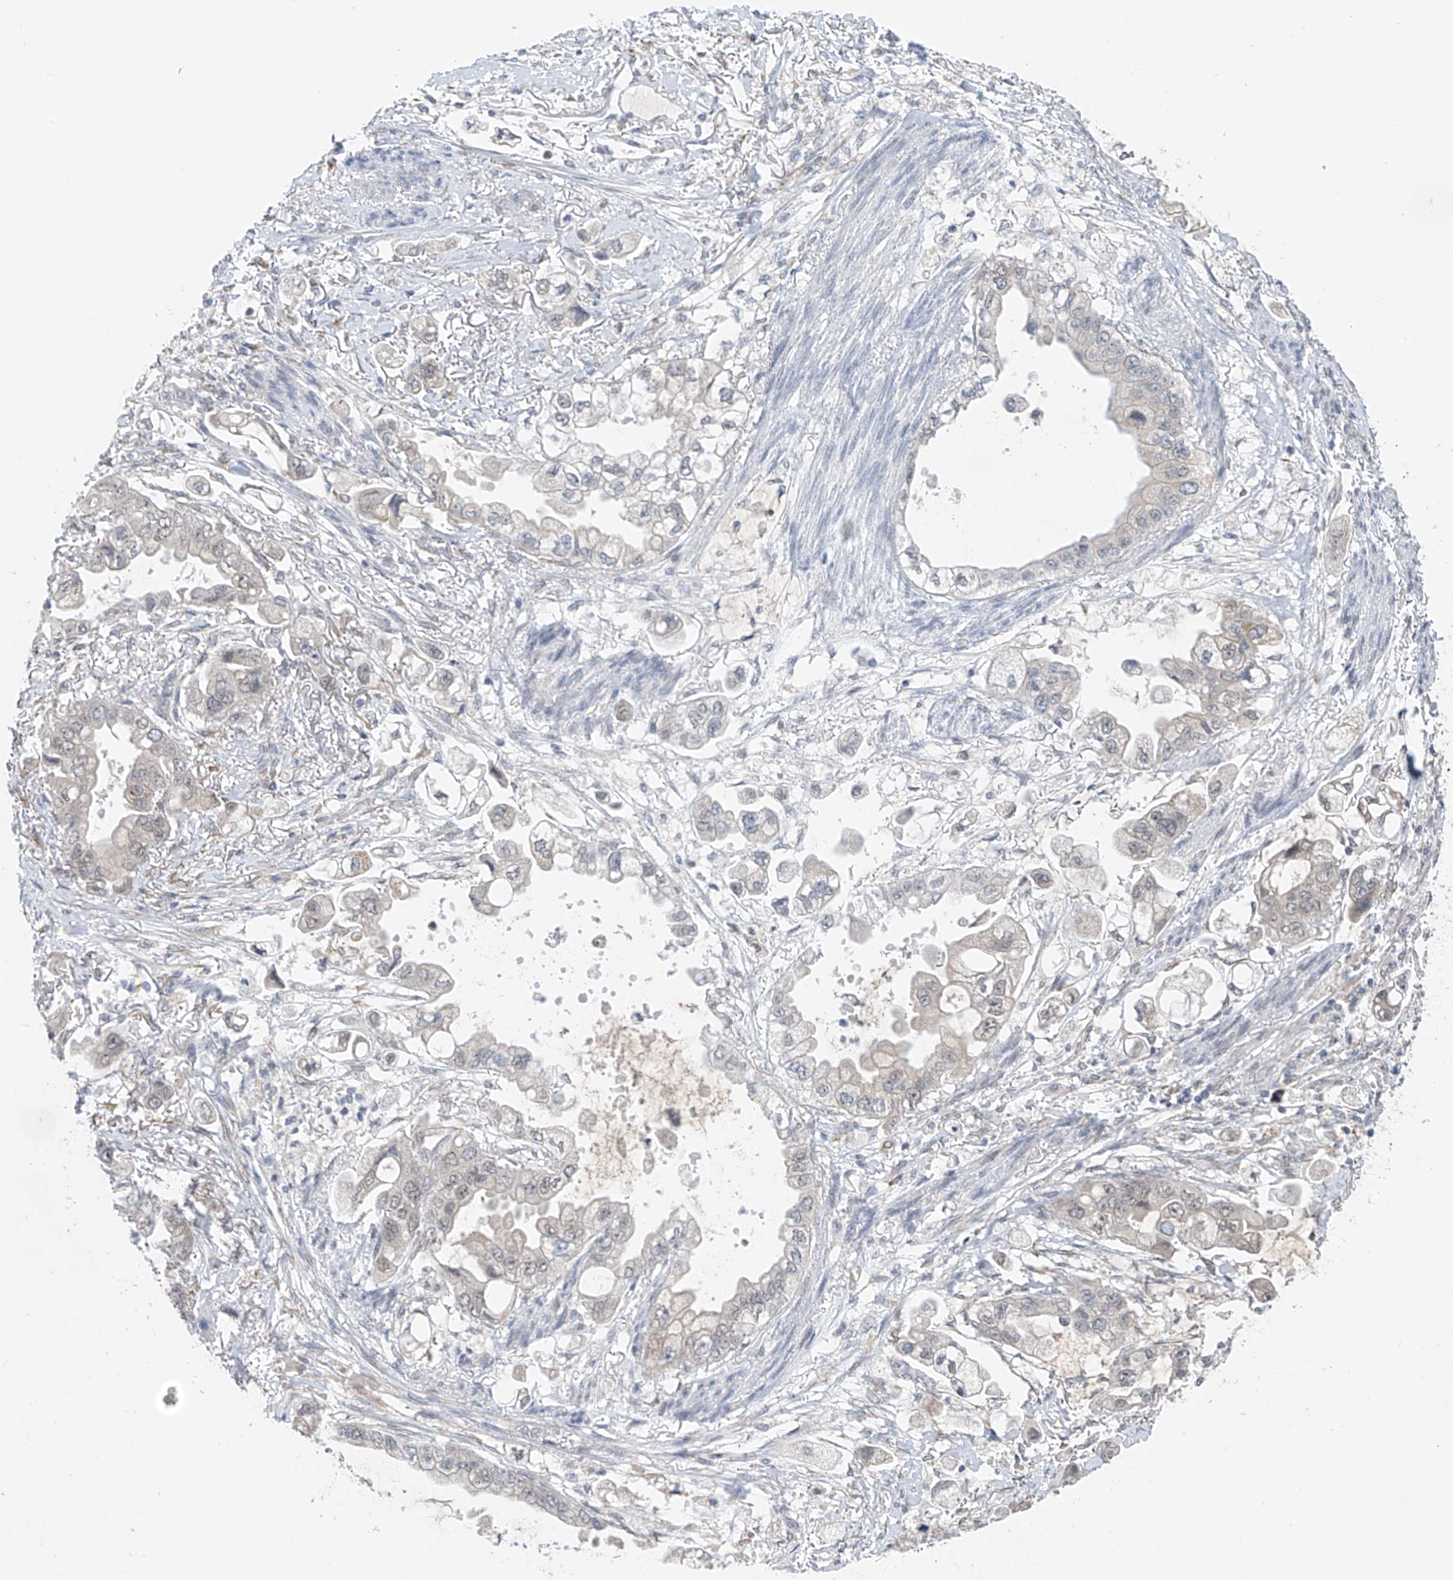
{"staining": {"intensity": "negative", "quantity": "none", "location": "none"}, "tissue": "stomach cancer", "cell_type": "Tumor cells", "image_type": "cancer", "snomed": [{"axis": "morphology", "description": "Adenocarcinoma, NOS"}, {"axis": "topography", "description": "Stomach"}], "caption": "High magnification brightfield microscopy of stomach cancer stained with DAB (brown) and counterstained with hematoxylin (blue): tumor cells show no significant expression.", "gene": "CYP4V2", "patient": {"sex": "male", "age": 62}}